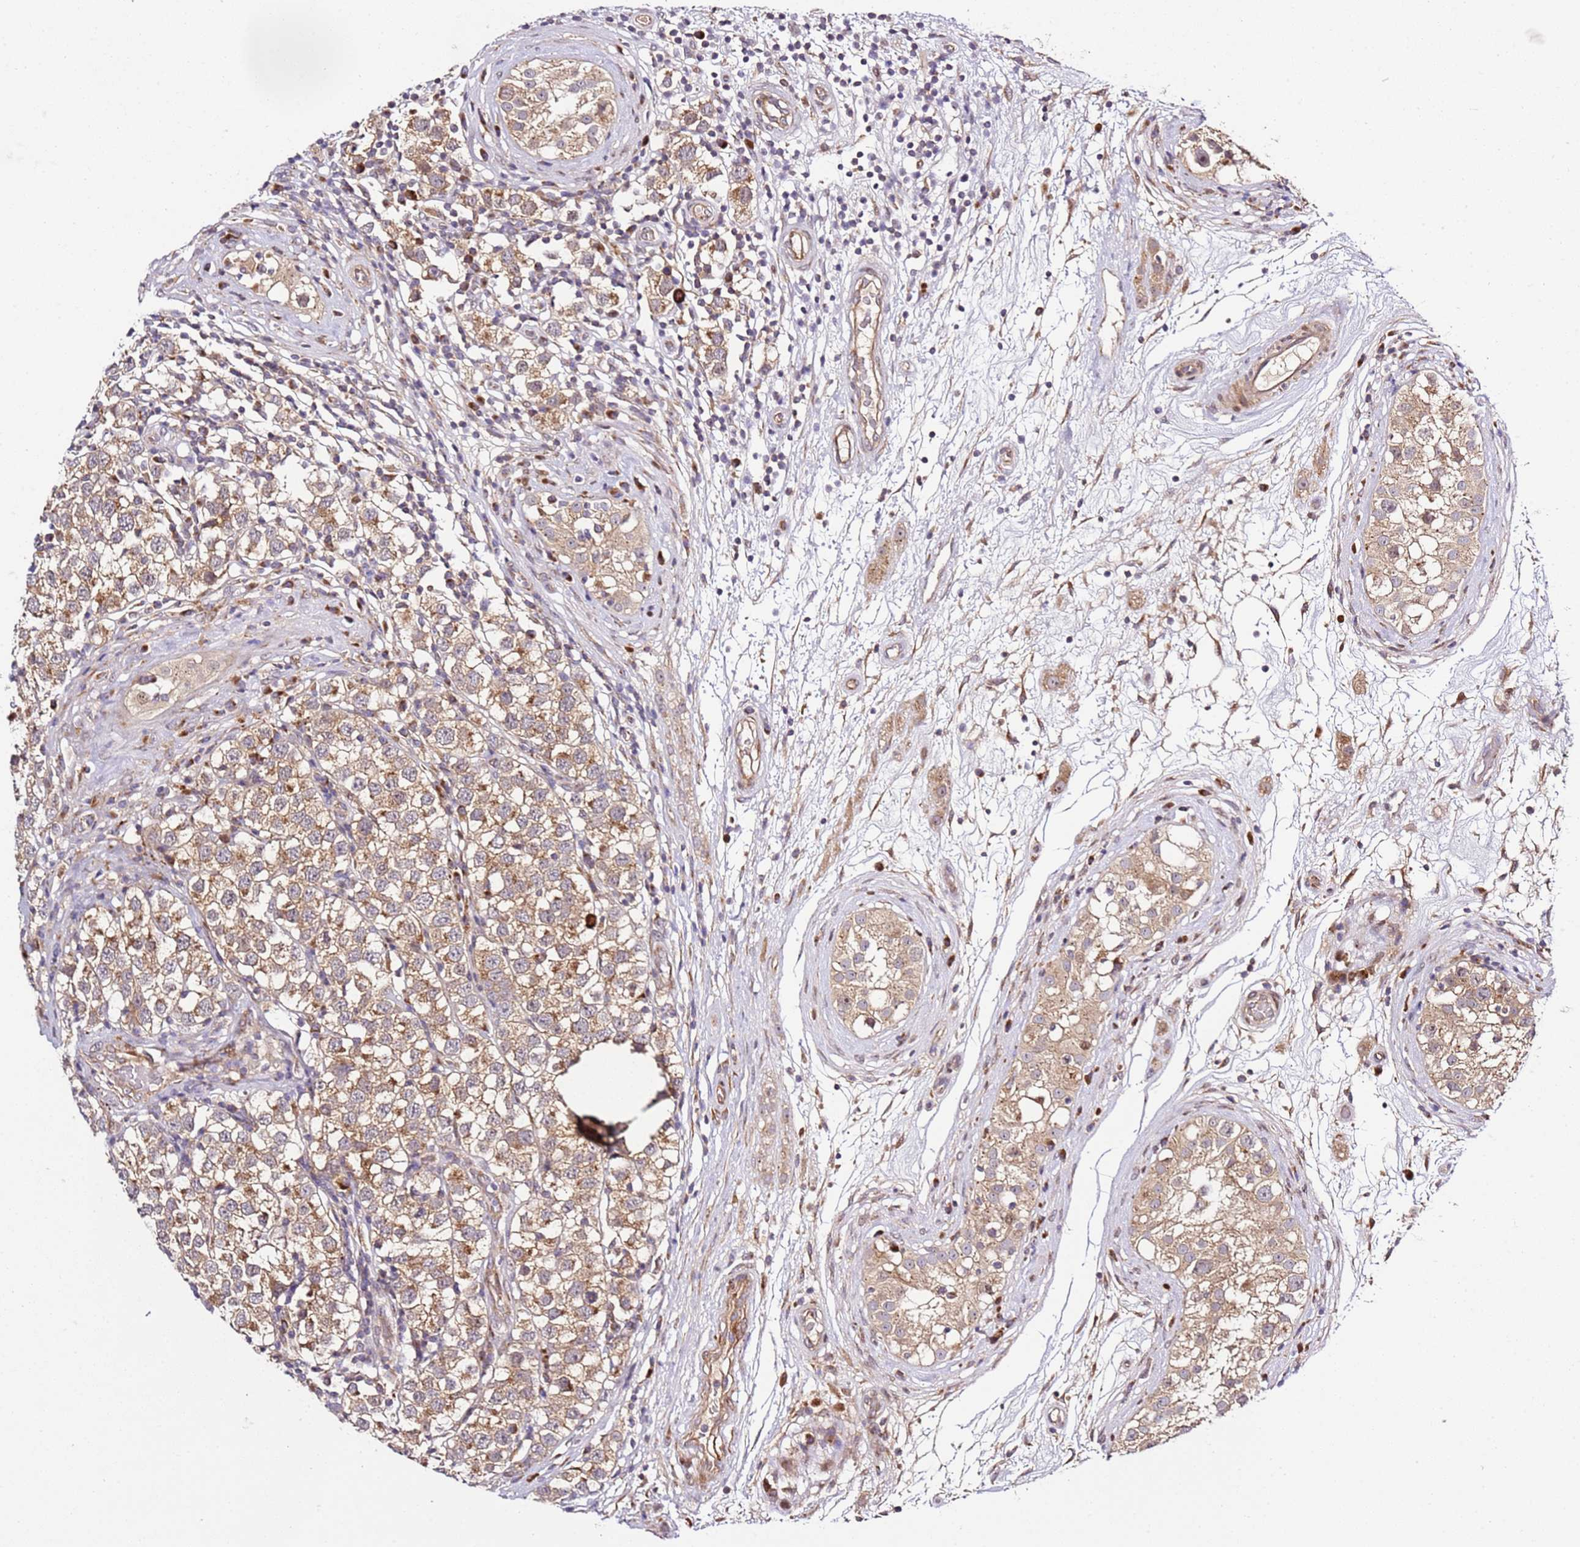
{"staining": {"intensity": "moderate", "quantity": ">75%", "location": "cytoplasmic/membranous"}, "tissue": "testis cancer", "cell_type": "Tumor cells", "image_type": "cancer", "snomed": [{"axis": "morphology", "description": "Seminoma, NOS"}, {"axis": "topography", "description": "Testis"}], "caption": "High-power microscopy captured an immunohistochemistry photomicrograph of testis seminoma, revealing moderate cytoplasmic/membranous positivity in about >75% of tumor cells.", "gene": "PVRIG", "patient": {"sex": "male", "age": 34}}